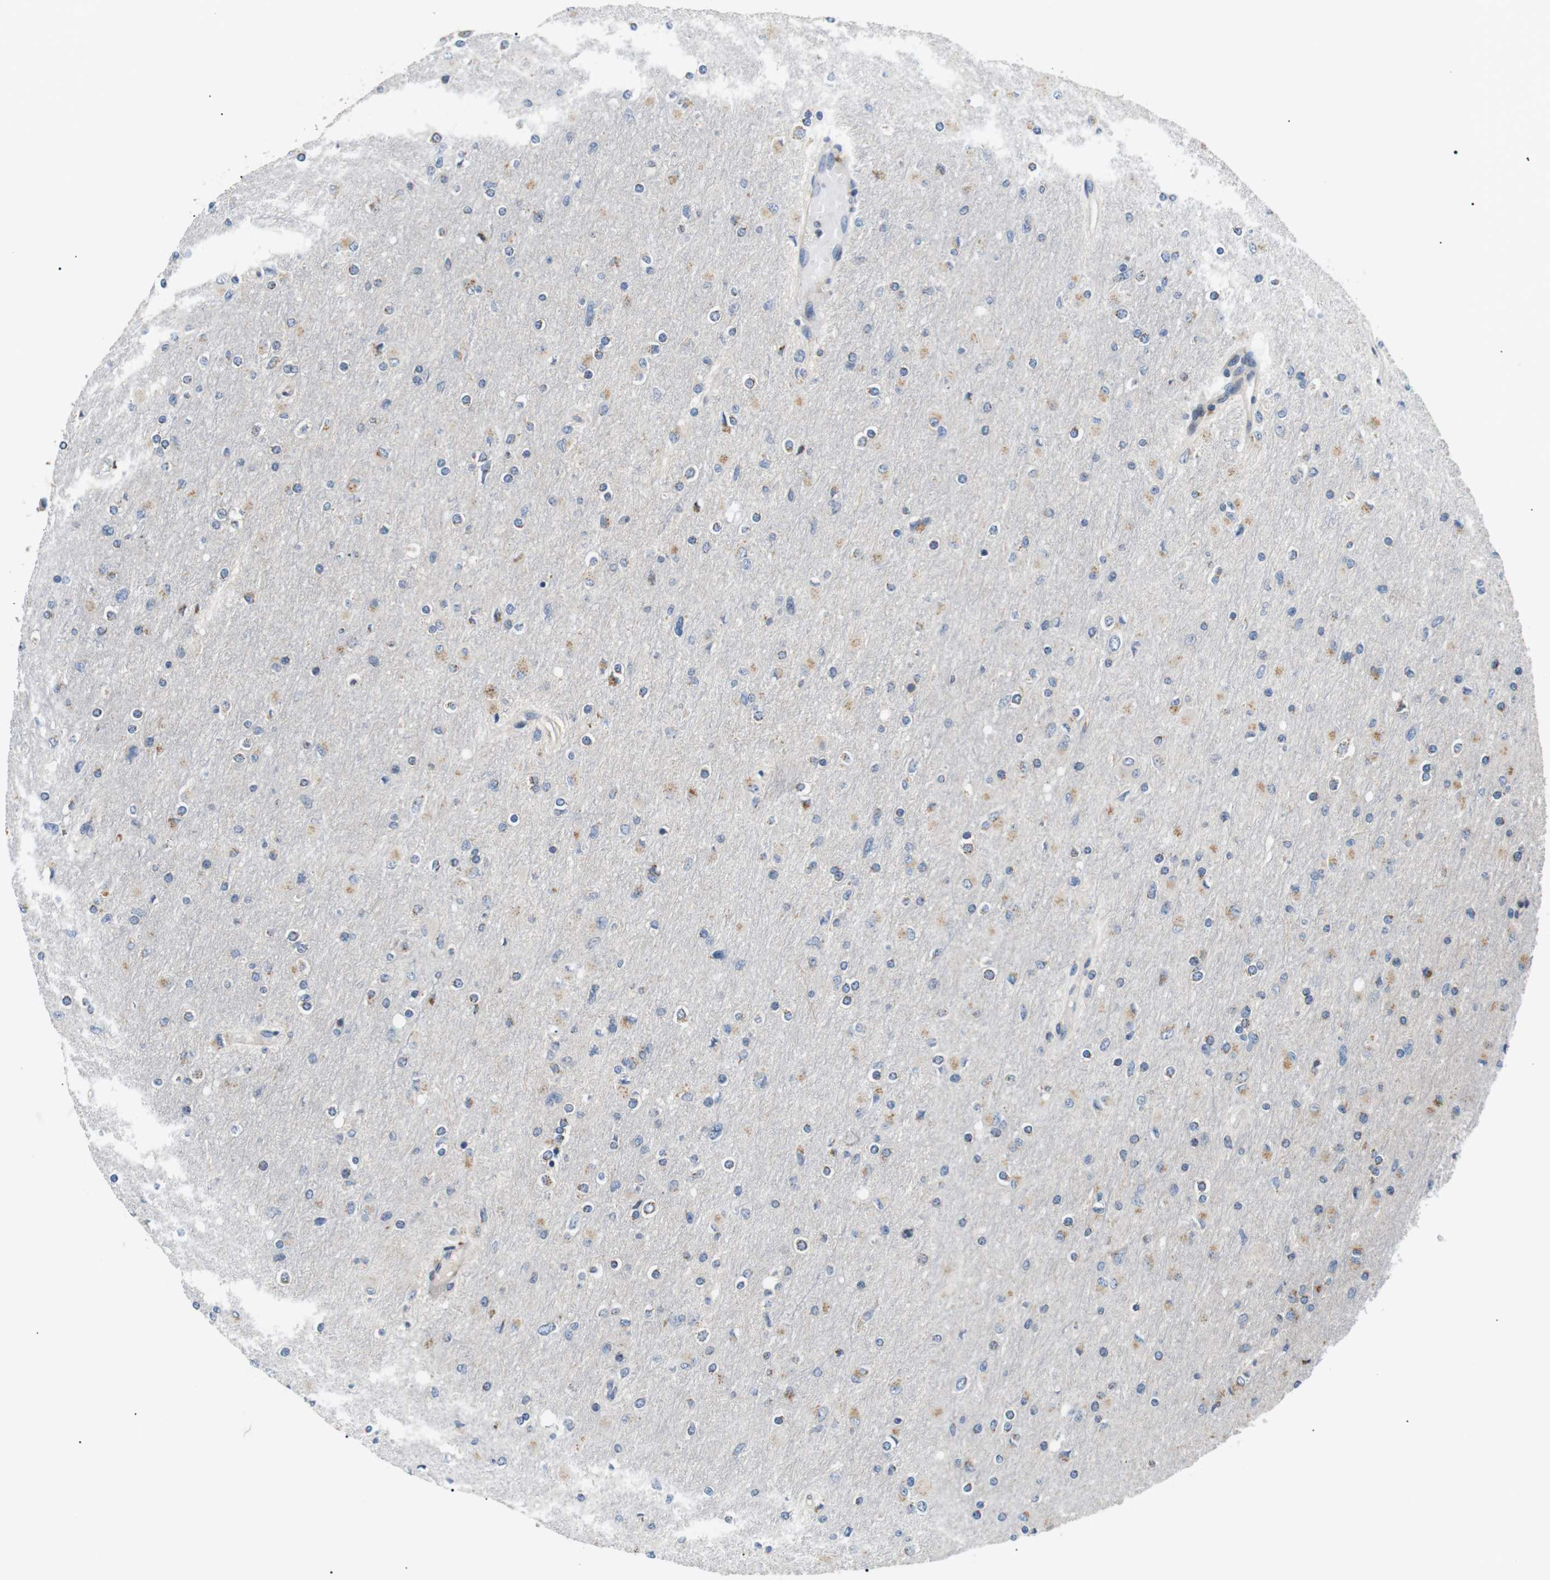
{"staining": {"intensity": "weak", "quantity": "25%-75%", "location": "cytoplasmic/membranous"}, "tissue": "glioma", "cell_type": "Tumor cells", "image_type": "cancer", "snomed": [{"axis": "morphology", "description": "Glioma, malignant, High grade"}, {"axis": "topography", "description": "Cerebral cortex"}], "caption": "Glioma stained with DAB (3,3'-diaminobenzidine) immunohistochemistry demonstrates low levels of weak cytoplasmic/membranous expression in about 25%-75% of tumor cells. The protein of interest is shown in brown color, while the nuclei are stained blue.", "gene": "DIPK1A", "patient": {"sex": "female", "age": 36}}